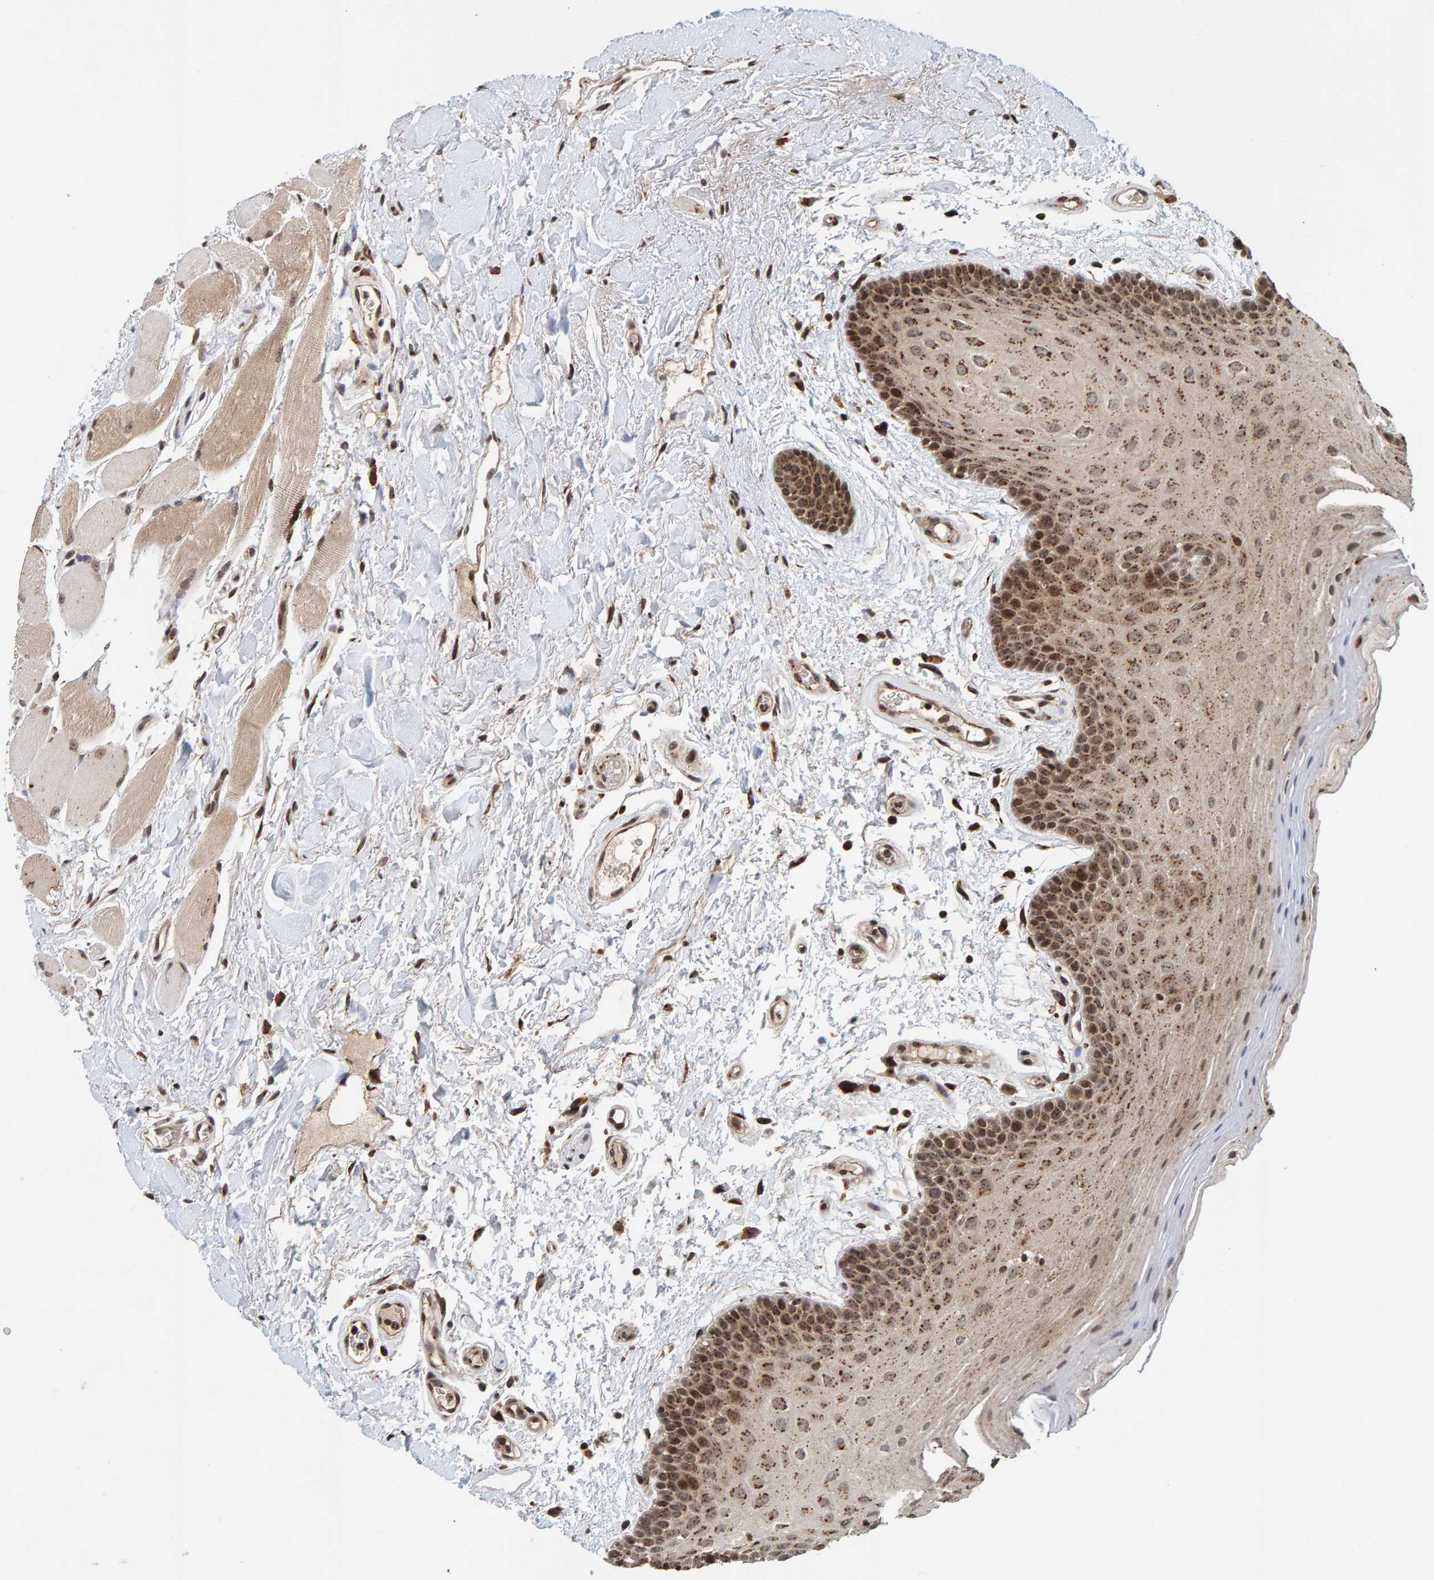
{"staining": {"intensity": "moderate", "quantity": ">75%", "location": "cytoplasmic/membranous,nuclear"}, "tissue": "oral mucosa", "cell_type": "Squamous epithelial cells", "image_type": "normal", "snomed": [{"axis": "morphology", "description": "Normal tissue, NOS"}, {"axis": "topography", "description": "Oral tissue"}], "caption": "DAB immunohistochemical staining of normal oral mucosa exhibits moderate cytoplasmic/membranous,nuclear protein expression in about >75% of squamous epithelial cells.", "gene": "CCDC182", "patient": {"sex": "male", "age": 62}}